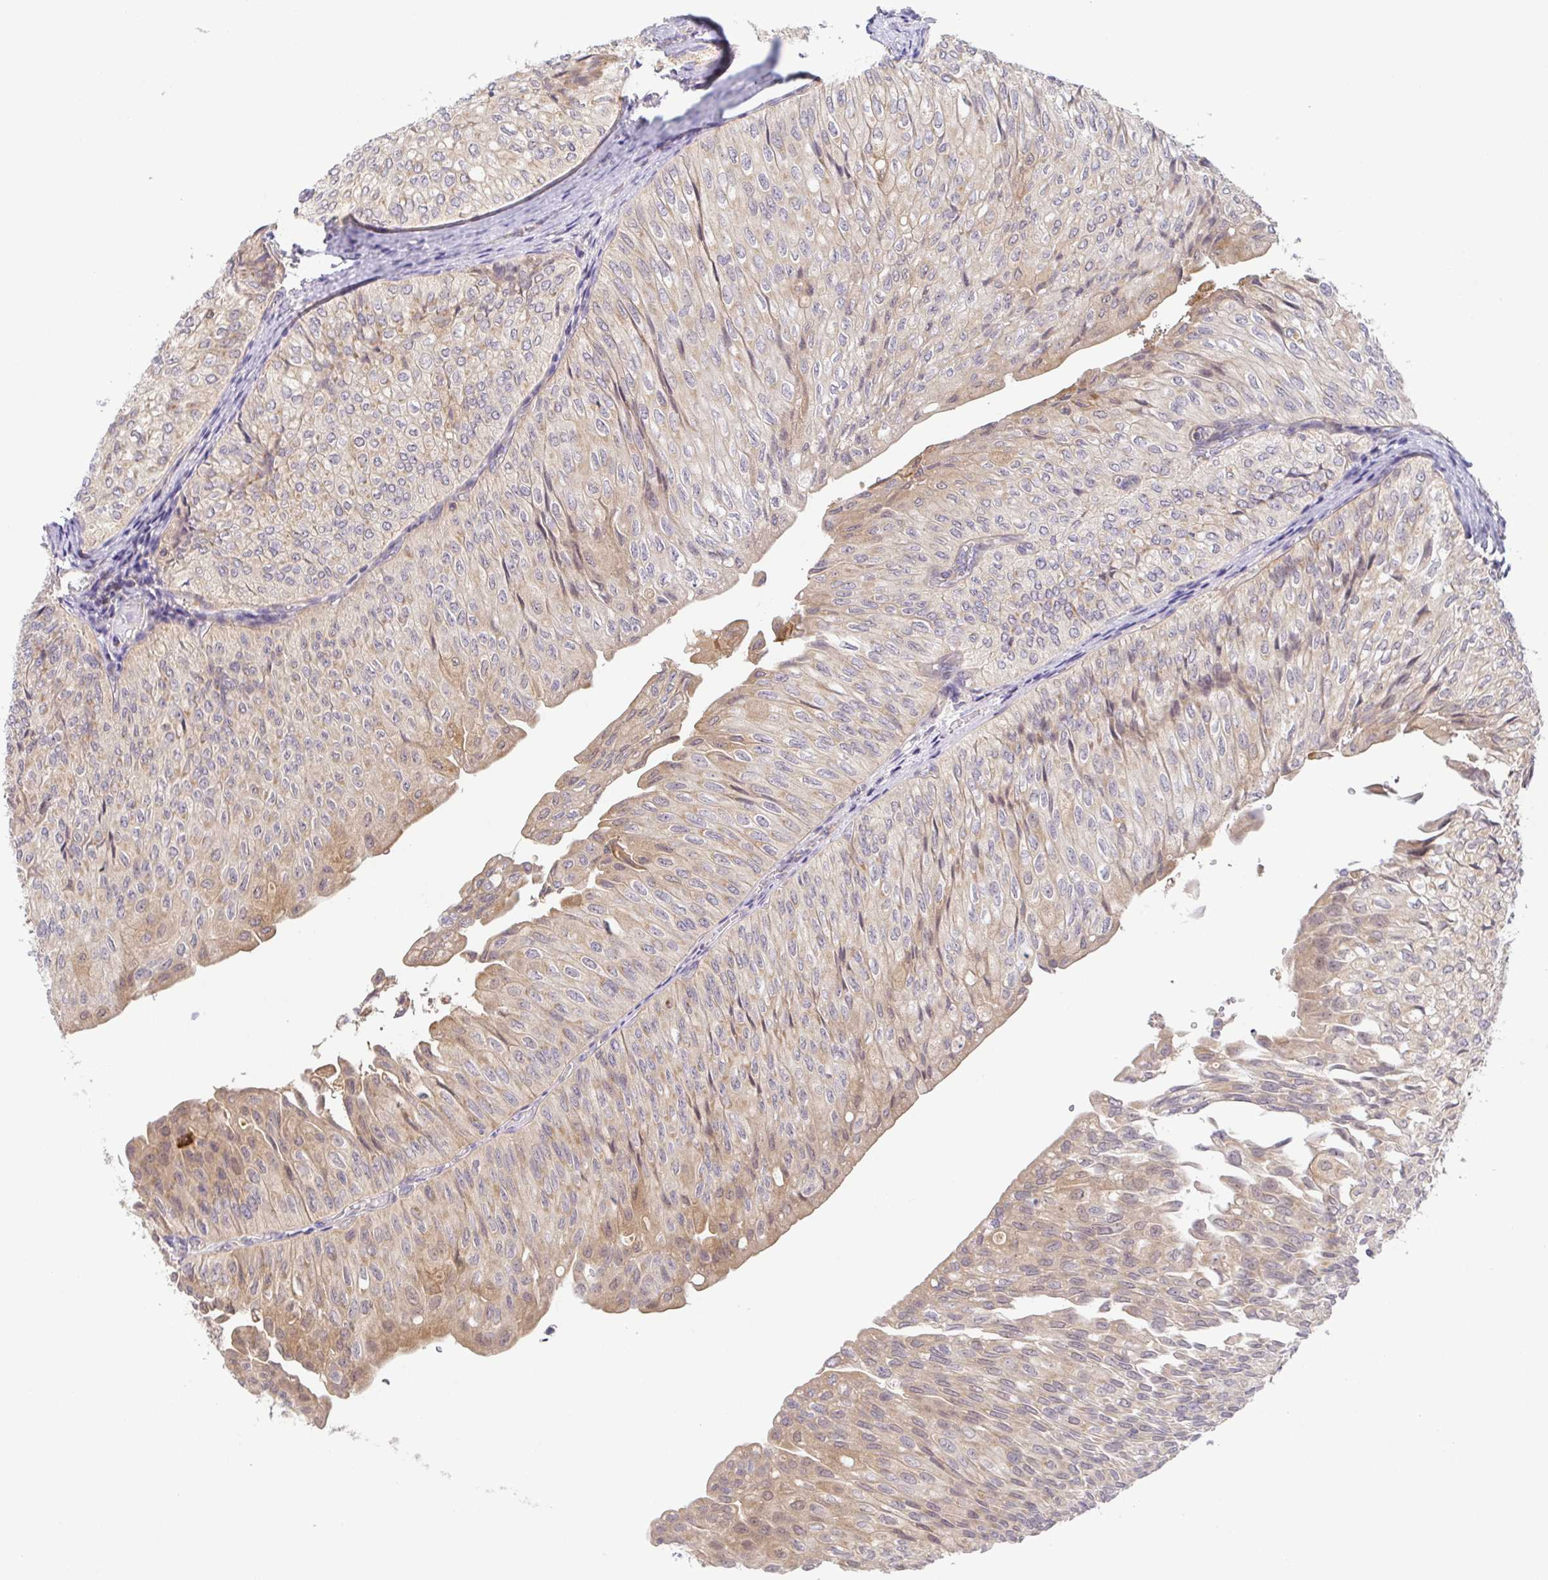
{"staining": {"intensity": "weak", "quantity": "25%-75%", "location": "cytoplasmic/membranous"}, "tissue": "urothelial cancer", "cell_type": "Tumor cells", "image_type": "cancer", "snomed": [{"axis": "morphology", "description": "Urothelial carcinoma, NOS"}, {"axis": "topography", "description": "Urinary bladder"}], "caption": "A micrograph of human transitional cell carcinoma stained for a protein exhibits weak cytoplasmic/membranous brown staining in tumor cells.", "gene": "BCL2L1", "patient": {"sex": "male", "age": 62}}